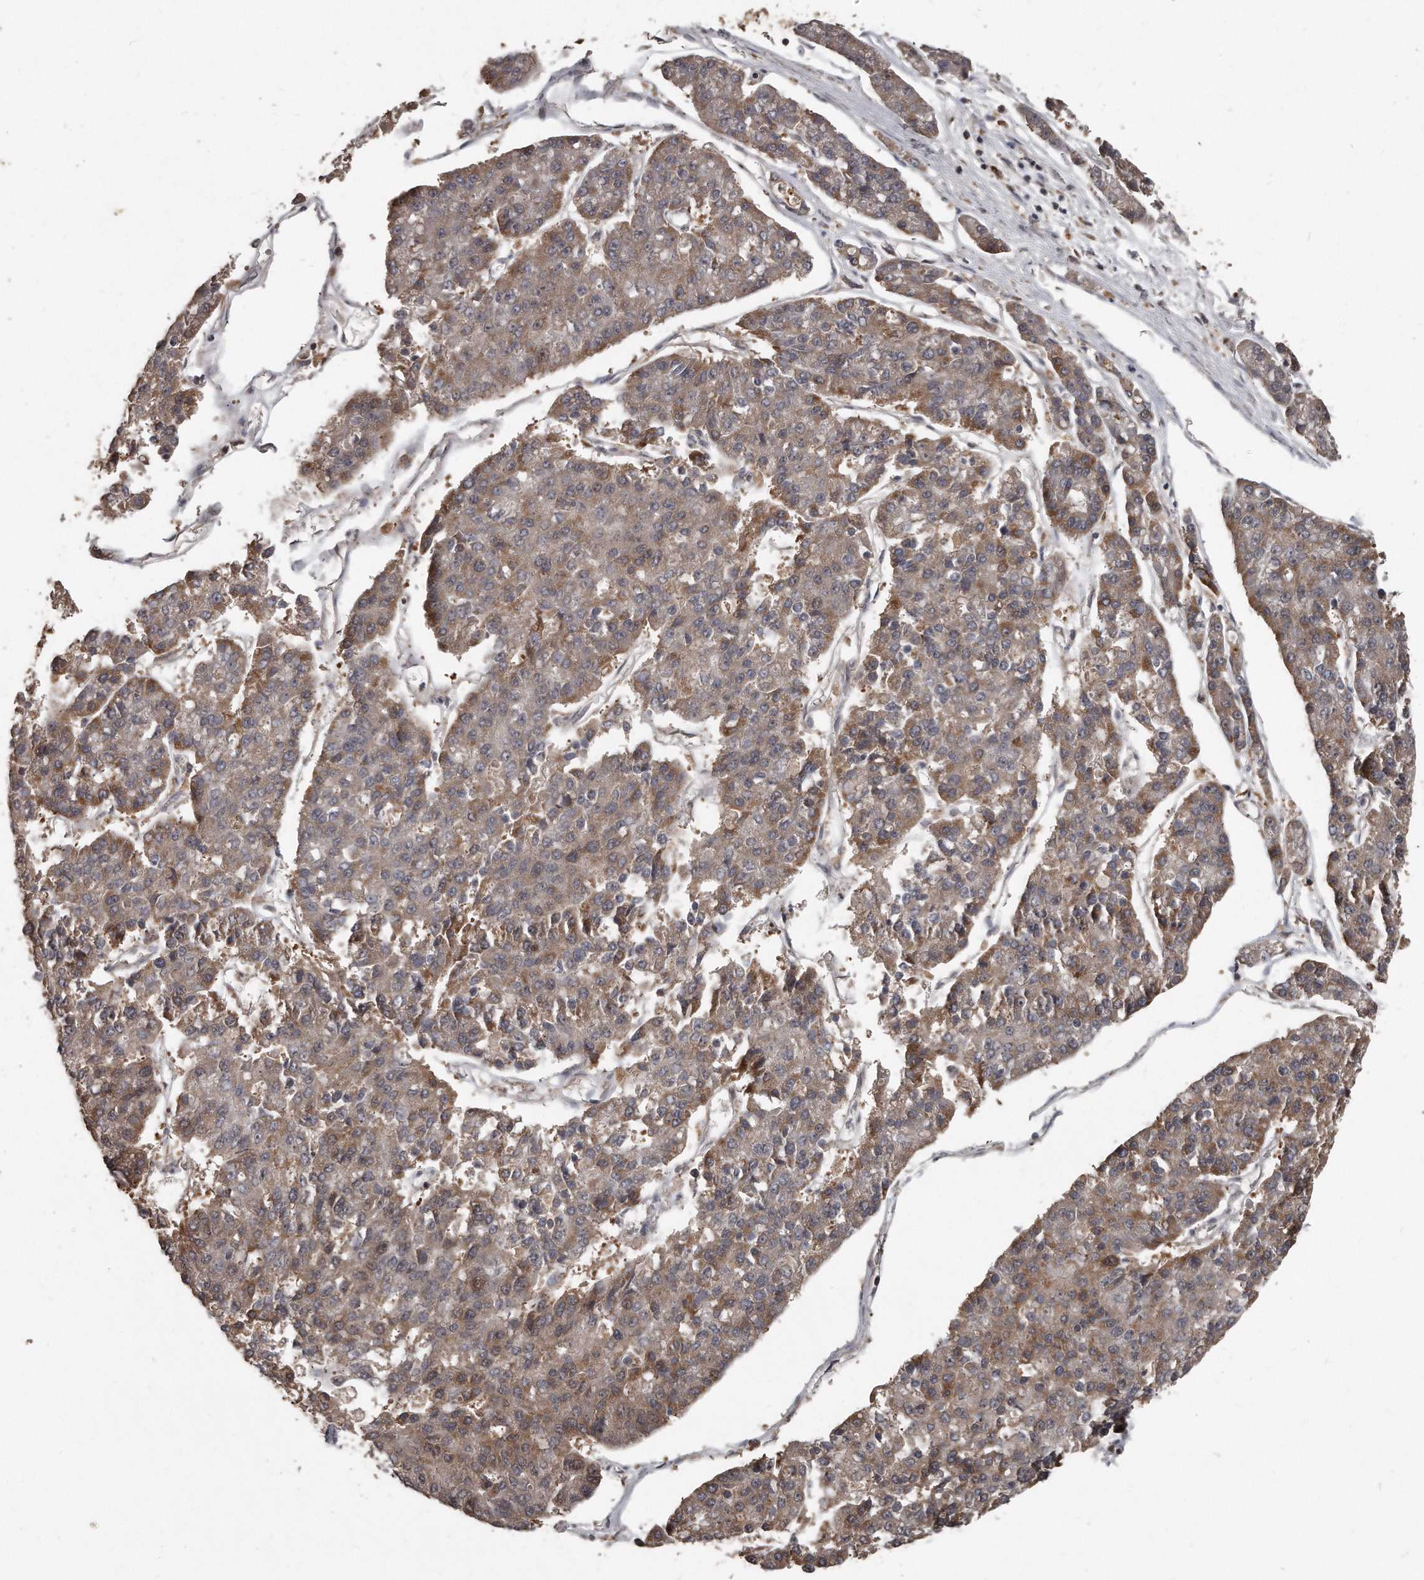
{"staining": {"intensity": "moderate", "quantity": "25%-75%", "location": "cytoplasmic/membranous"}, "tissue": "pancreatic cancer", "cell_type": "Tumor cells", "image_type": "cancer", "snomed": [{"axis": "morphology", "description": "Adenocarcinoma, NOS"}, {"axis": "topography", "description": "Pancreas"}], "caption": "Protein staining of pancreatic cancer tissue displays moderate cytoplasmic/membranous positivity in about 25%-75% of tumor cells.", "gene": "GCH1", "patient": {"sex": "male", "age": 50}}